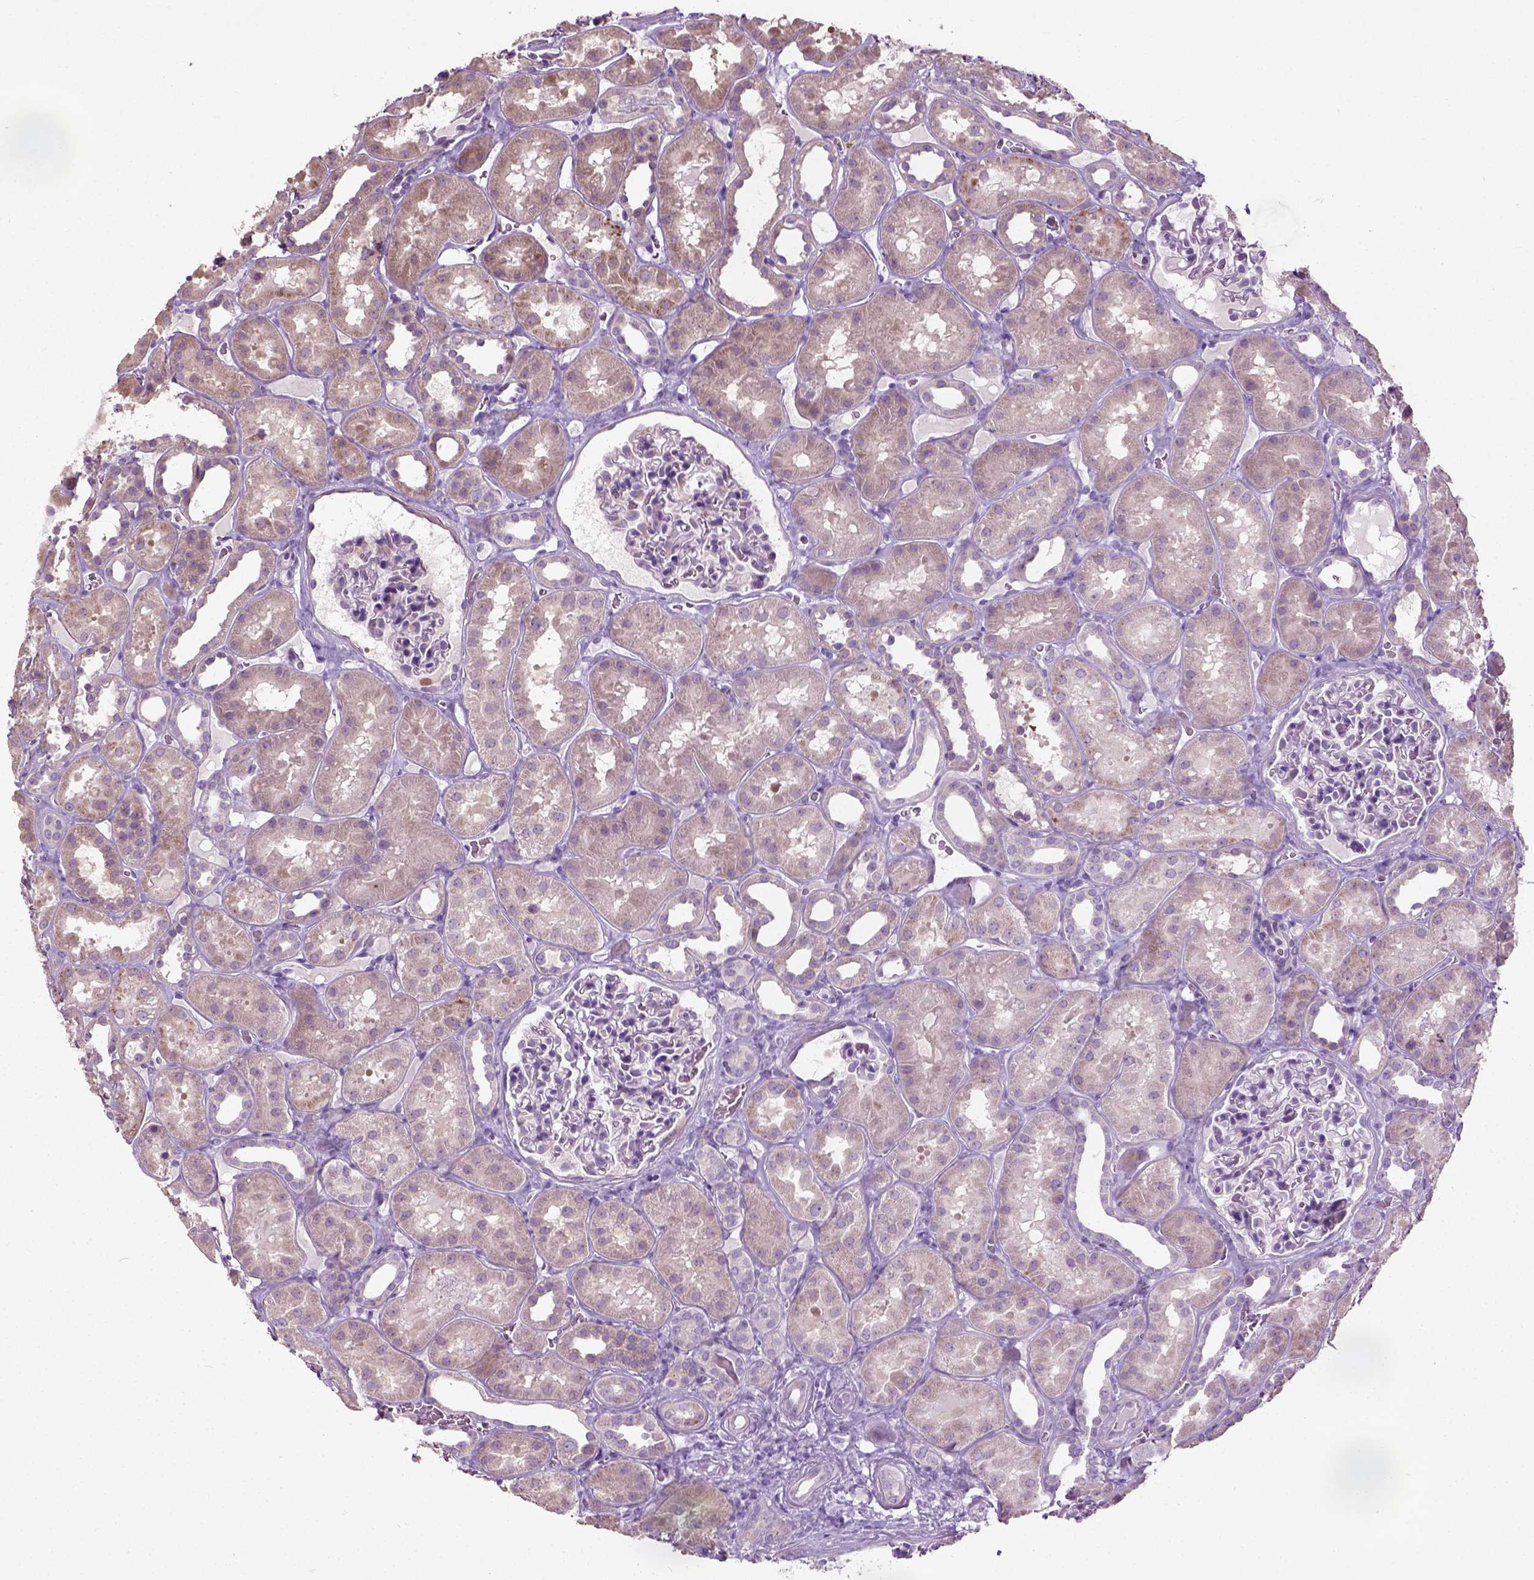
{"staining": {"intensity": "negative", "quantity": "none", "location": "none"}, "tissue": "kidney", "cell_type": "Cells in glomeruli", "image_type": "normal", "snomed": [{"axis": "morphology", "description": "Normal tissue, NOS"}, {"axis": "topography", "description": "Kidney"}], "caption": "Cells in glomeruli are negative for brown protein staining in benign kidney. The staining is performed using DAB (3,3'-diaminobenzidine) brown chromogen with nuclei counter-stained in using hematoxylin.", "gene": "PKP3", "patient": {"sex": "female", "age": 41}}